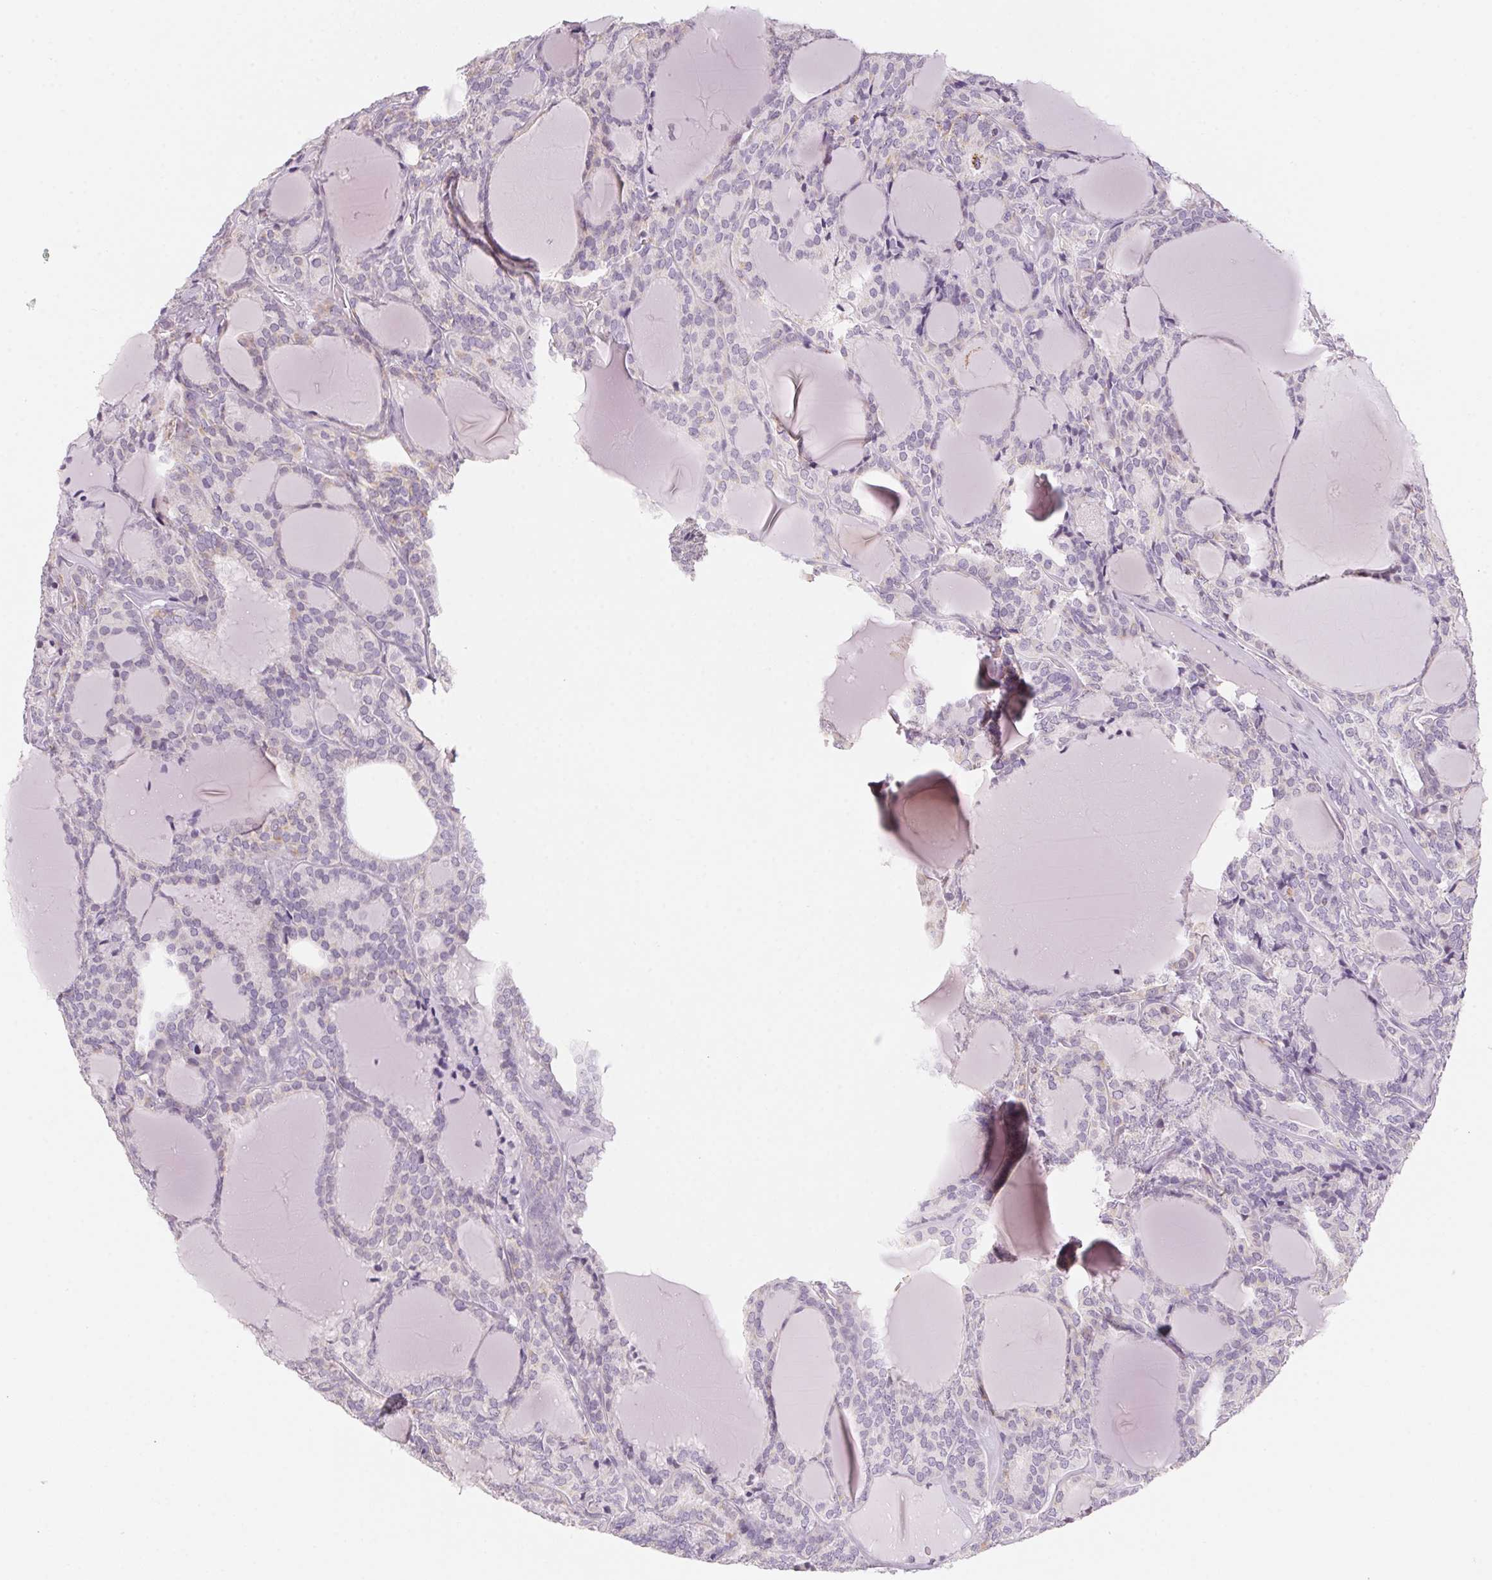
{"staining": {"intensity": "negative", "quantity": "none", "location": "none"}, "tissue": "thyroid cancer", "cell_type": "Tumor cells", "image_type": "cancer", "snomed": [{"axis": "morphology", "description": "Follicular adenoma carcinoma, NOS"}, {"axis": "topography", "description": "Thyroid gland"}], "caption": "High power microscopy histopathology image of an immunohistochemistry (IHC) image of thyroid cancer (follicular adenoma carcinoma), revealing no significant positivity in tumor cells.", "gene": "PRPH", "patient": {"sex": "male", "age": 74}}